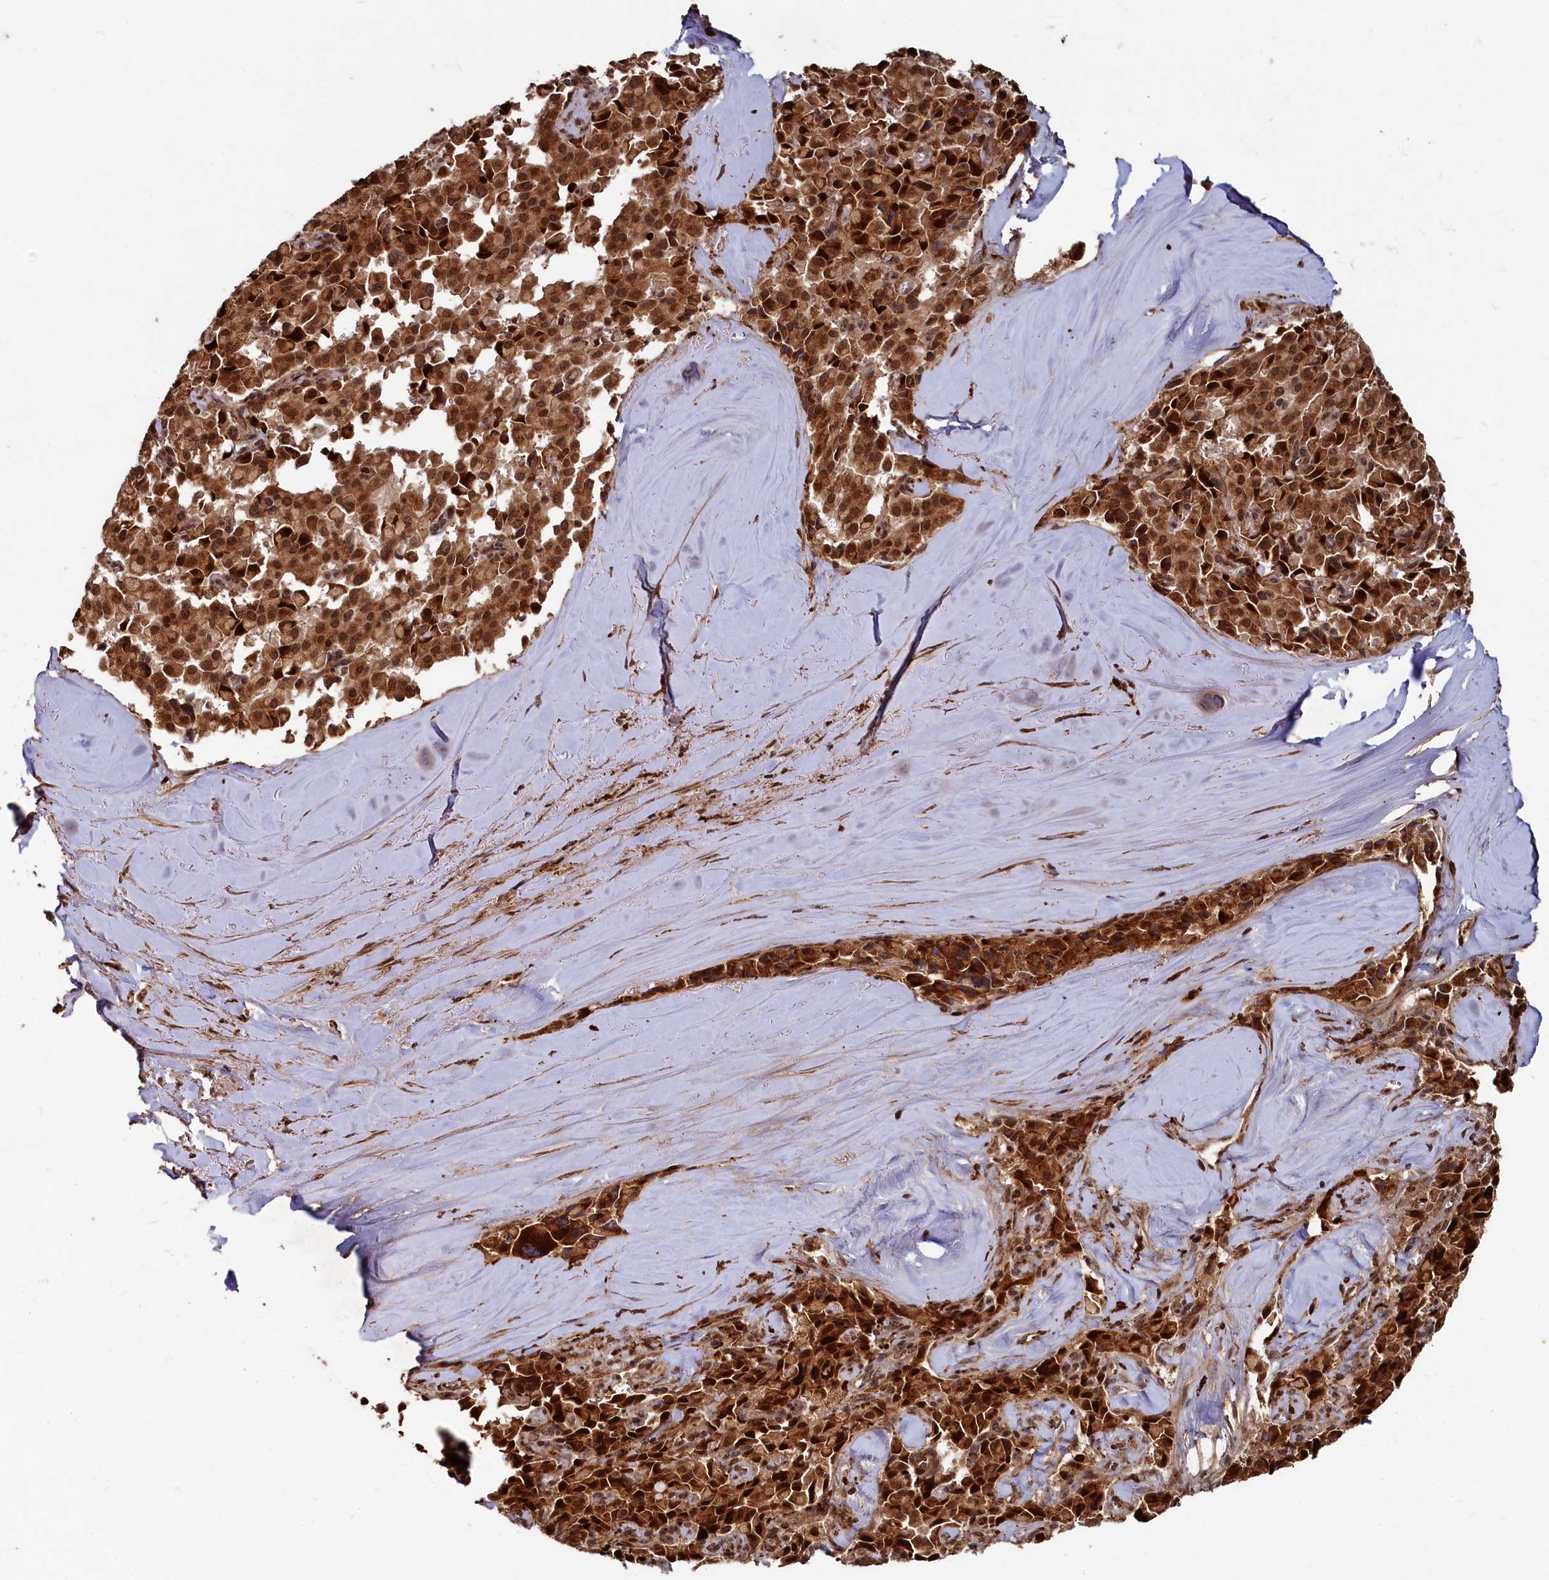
{"staining": {"intensity": "strong", "quantity": ">75%", "location": "cytoplasmic/membranous,nuclear"}, "tissue": "pancreatic cancer", "cell_type": "Tumor cells", "image_type": "cancer", "snomed": [{"axis": "morphology", "description": "Adenocarcinoma, NOS"}, {"axis": "topography", "description": "Pancreas"}], "caption": "Adenocarcinoma (pancreatic) stained for a protein shows strong cytoplasmic/membranous and nuclear positivity in tumor cells.", "gene": "TRIM23", "patient": {"sex": "male", "age": 65}}